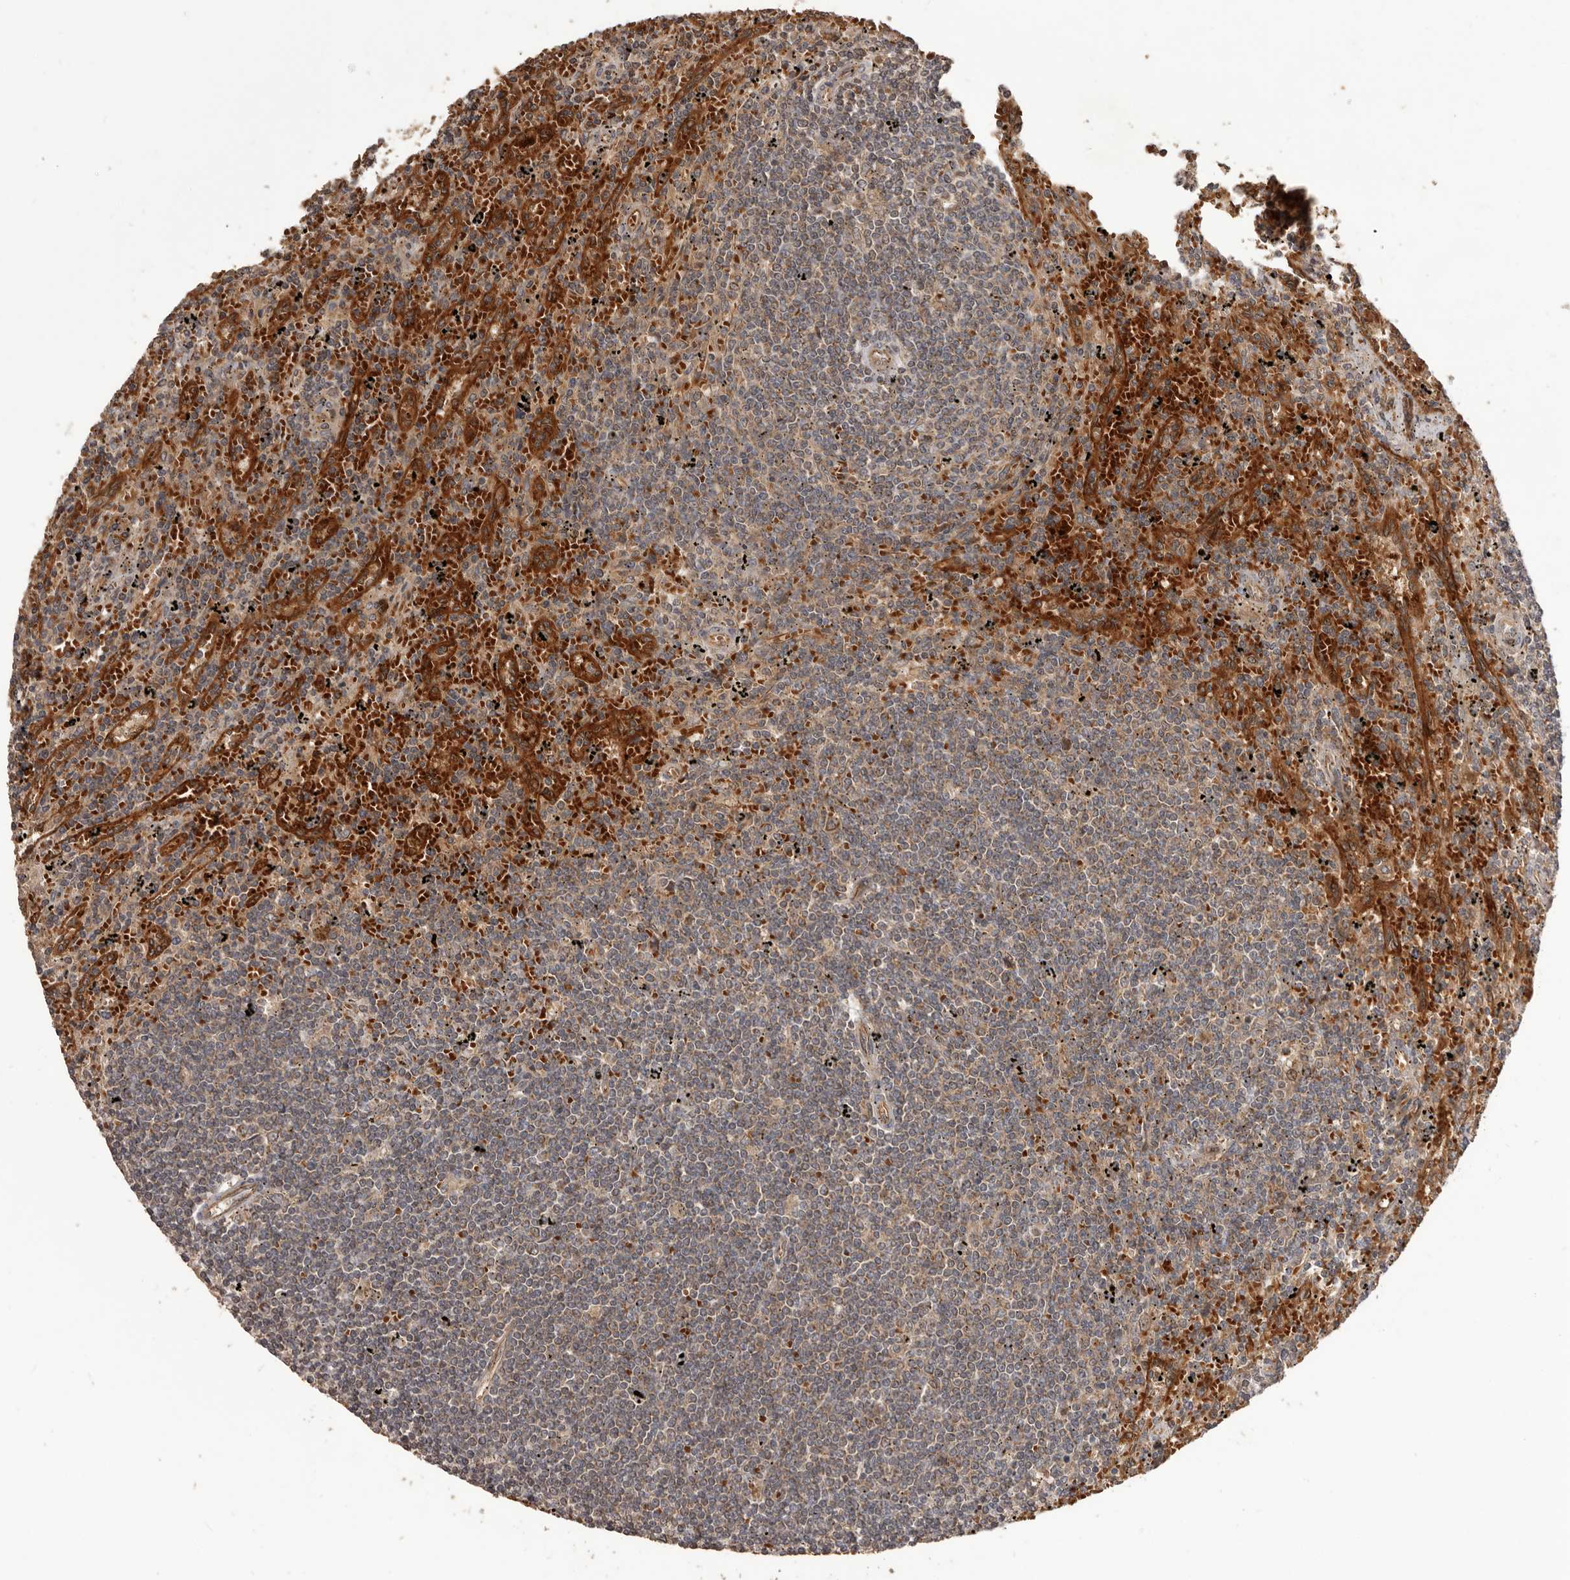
{"staining": {"intensity": "weak", "quantity": "25%-75%", "location": "cytoplasmic/membranous"}, "tissue": "lymphoma", "cell_type": "Tumor cells", "image_type": "cancer", "snomed": [{"axis": "morphology", "description": "Malignant lymphoma, non-Hodgkin's type, Low grade"}, {"axis": "topography", "description": "Spleen"}], "caption": "Low-grade malignant lymphoma, non-Hodgkin's type was stained to show a protein in brown. There is low levels of weak cytoplasmic/membranous expression in about 25%-75% of tumor cells.", "gene": "QRSL1", "patient": {"sex": "male", "age": 76}}